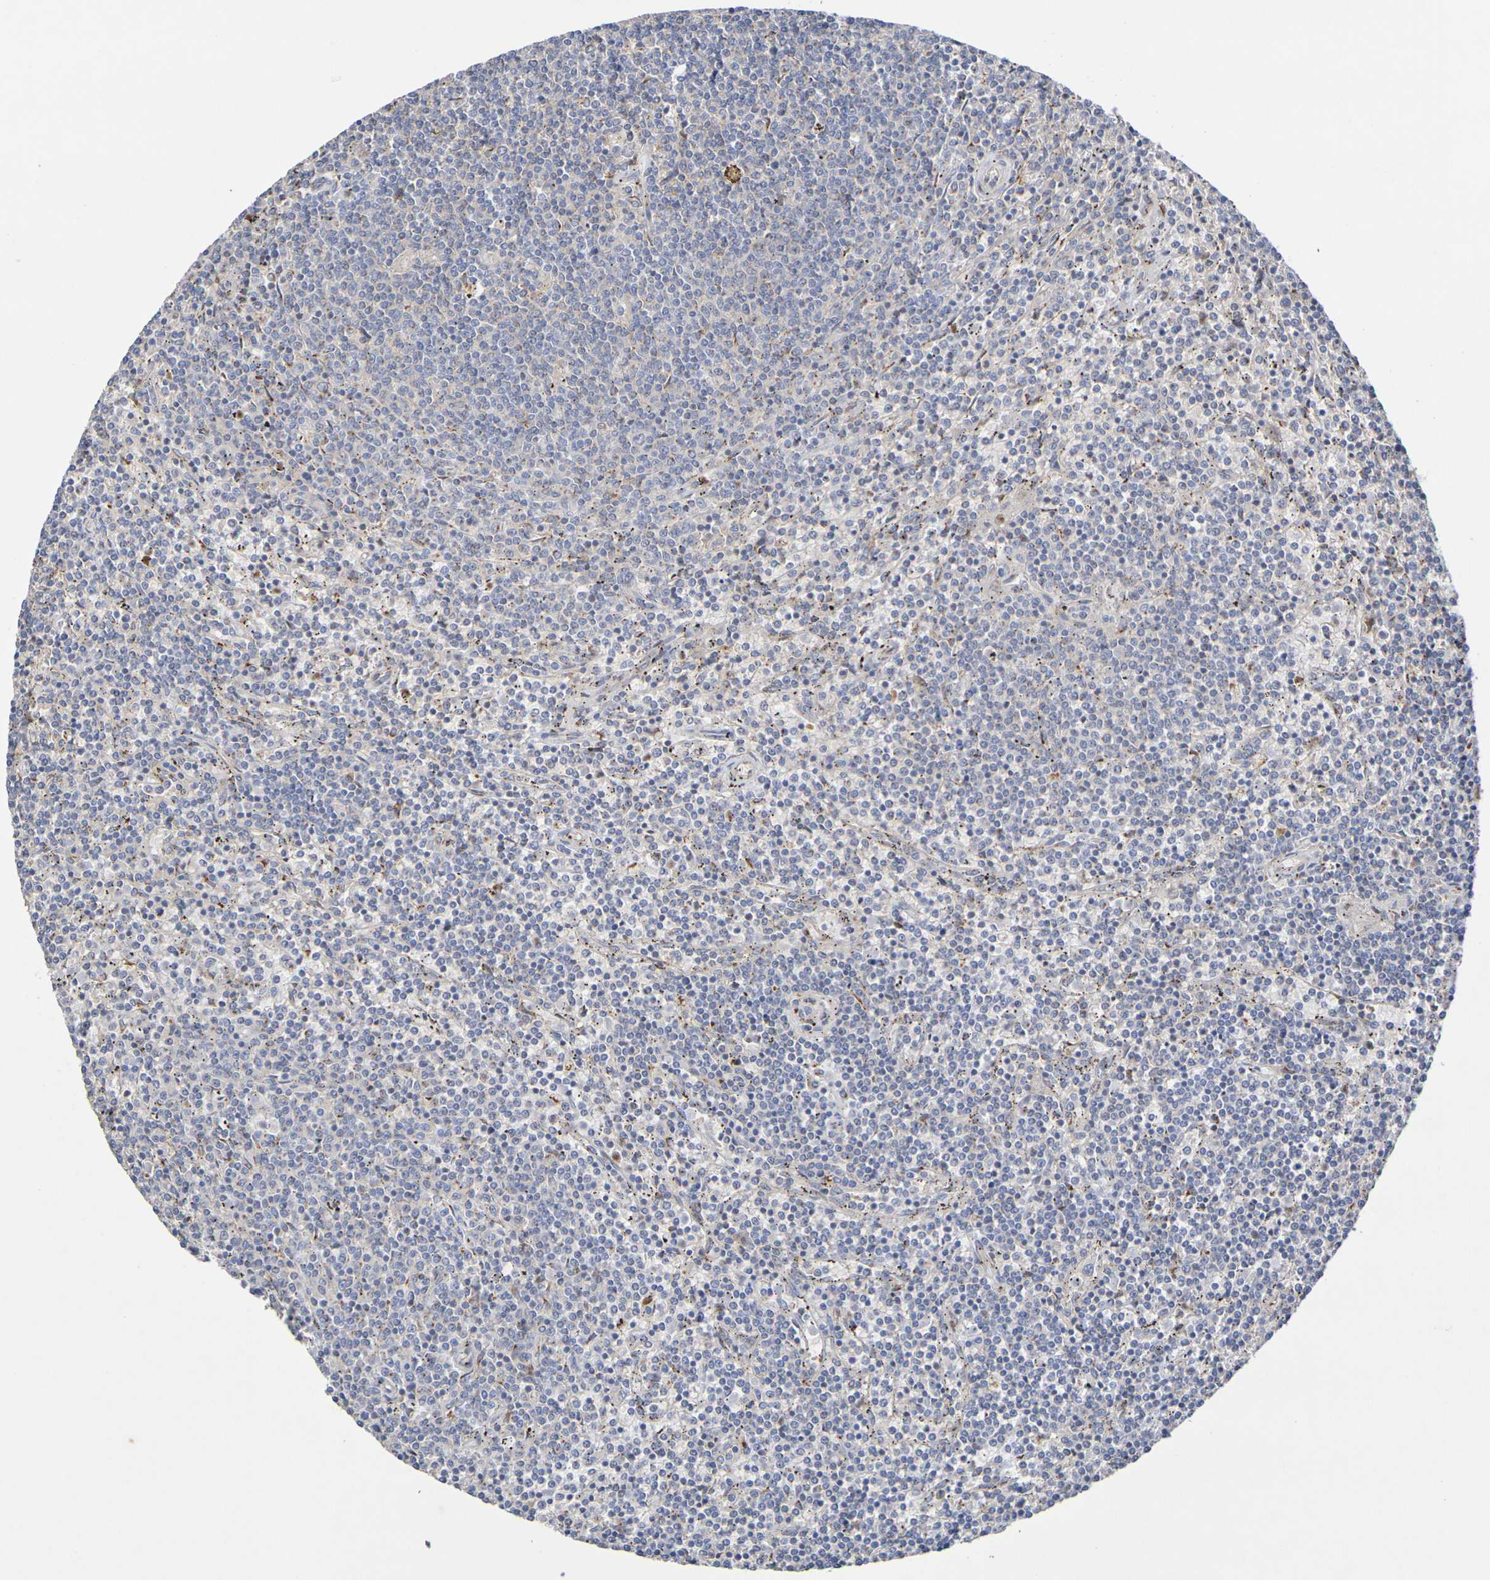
{"staining": {"intensity": "negative", "quantity": "none", "location": "none"}, "tissue": "lymphoma", "cell_type": "Tumor cells", "image_type": "cancer", "snomed": [{"axis": "morphology", "description": "Malignant lymphoma, non-Hodgkin's type, Low grade"}, {"axis": "topography", "description": "Spleen"}], "caption": "Tumor cells show no significant protein expression in lymphoma.", "gene": "DCP2", "patient": {"sex": "female", "age": 50}}